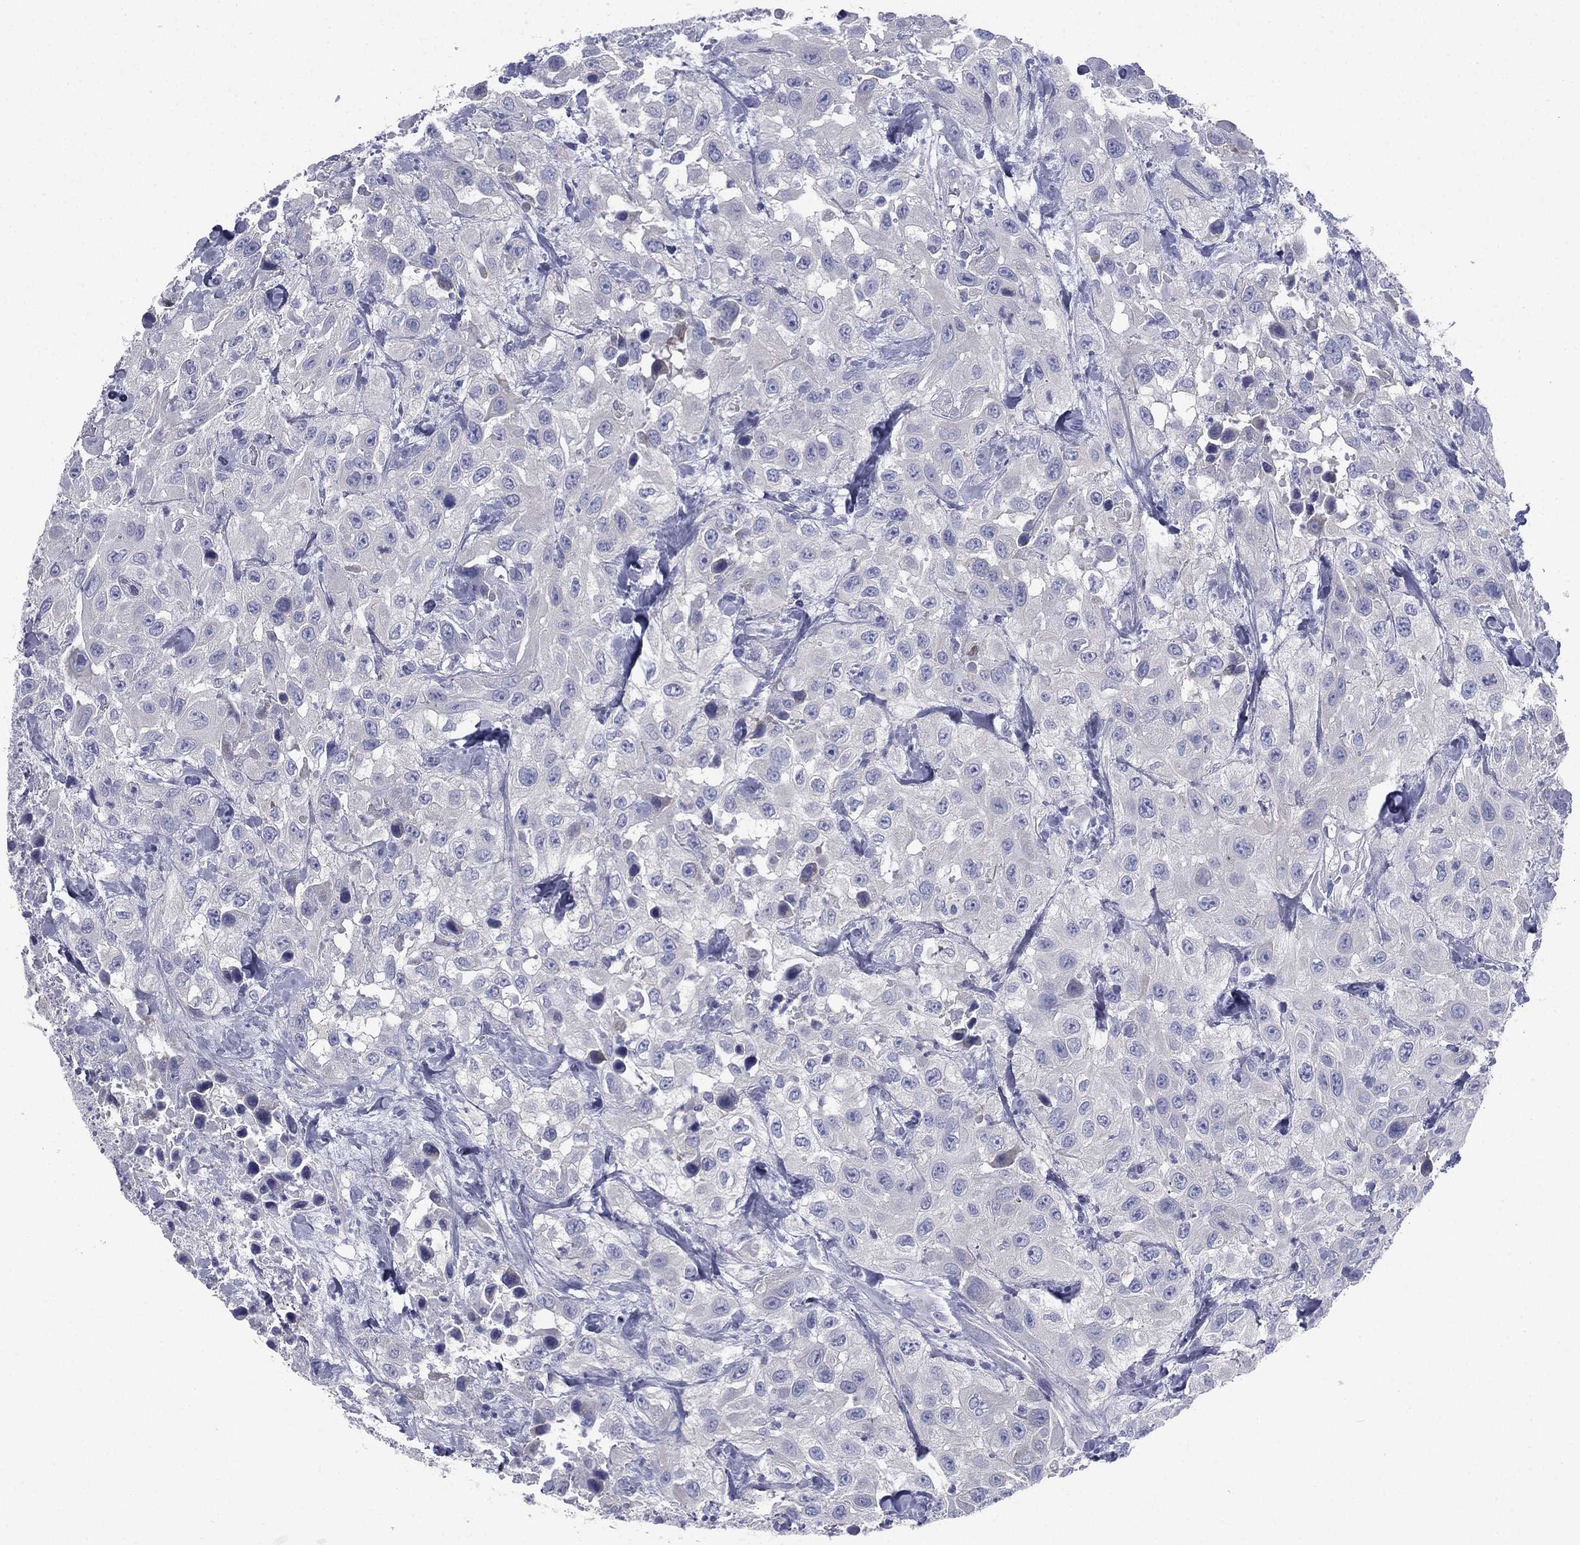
{"staining": {"intensity": "negative", "quantity": "none", "location": "none"}, "tissue": "urothelial cancer", "cell_type": "Tumor cells", "image_type": "cancer", "snomed": [{"axis": "morphology", "description": "Urothelial carcinoma, High grade"}, {"axis": "topography", "description": "Urinary bladder"}], "caption": "High magnification brightfield microscopy of urothelial carcinoma (high-grade) stained with DAB (3,3'-diaminobenzidine) (brown) and counterstained with hematoxylin (blue): tumor cells show no significant staining.", "gene": "FCER2", "patient": {"sex": "male", "age": 79}}